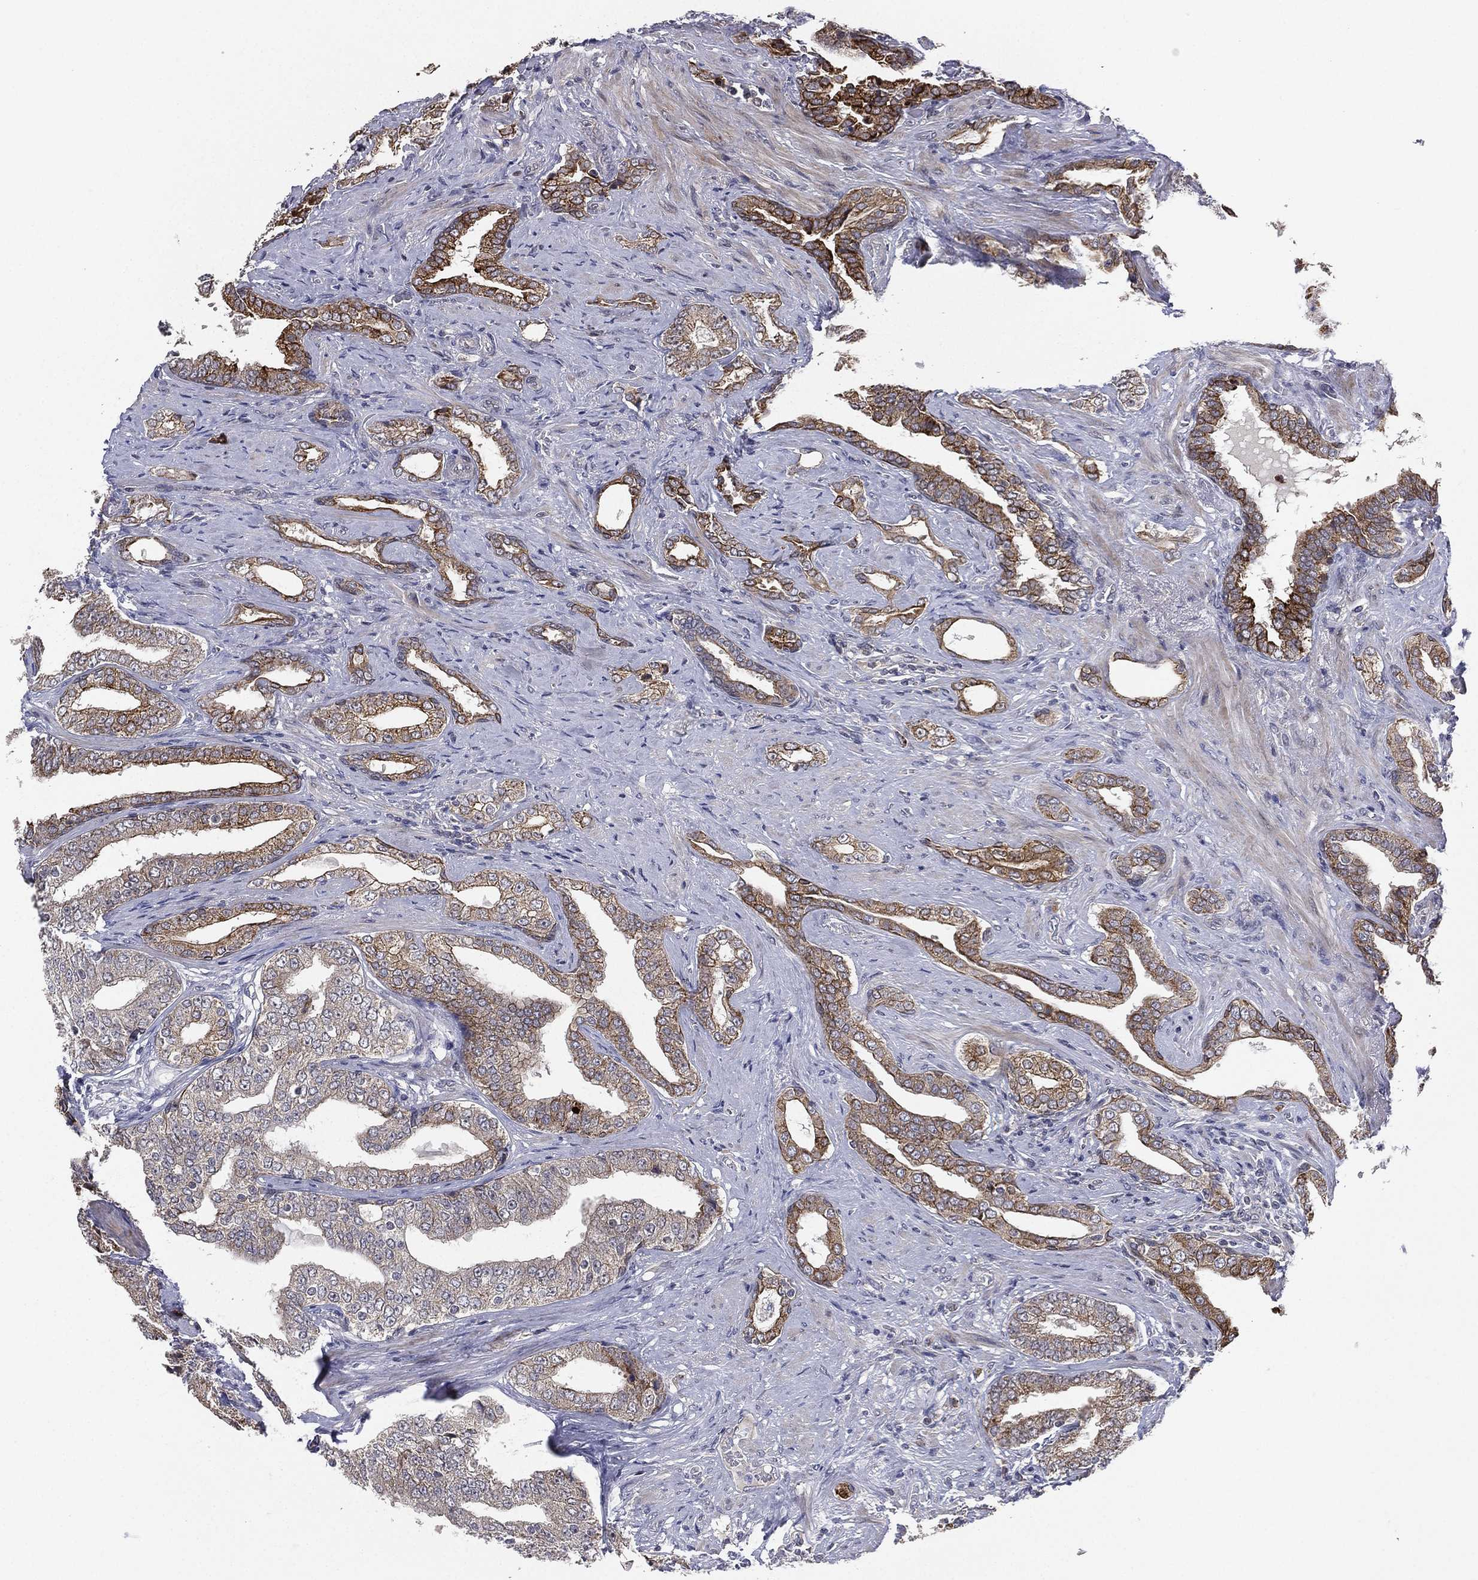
{"staining": {"intensity": "strong", "quantity": "25%-75%", "location": "cytoplasmic/membranous"}, "tissue": "prostate cancer", "cell_type": "Tumor cells", "image_type": "cancer", "snomed": [{"axis": "morphology", "description": "Adenocarcinoma, Low grade"}, {"axis": "topography", "description": "Prostate and seminal vesicle, NOS"}], "caption": "Low-grade adenocarcinoma (prostate) was stained to show a protein in brown. There is high levels of strong cytoplasmic/membranous positivity in about 25%-75% of tumor cells.", "gene": "KAT14", "patient": {"sex": "male", "age": 61}}